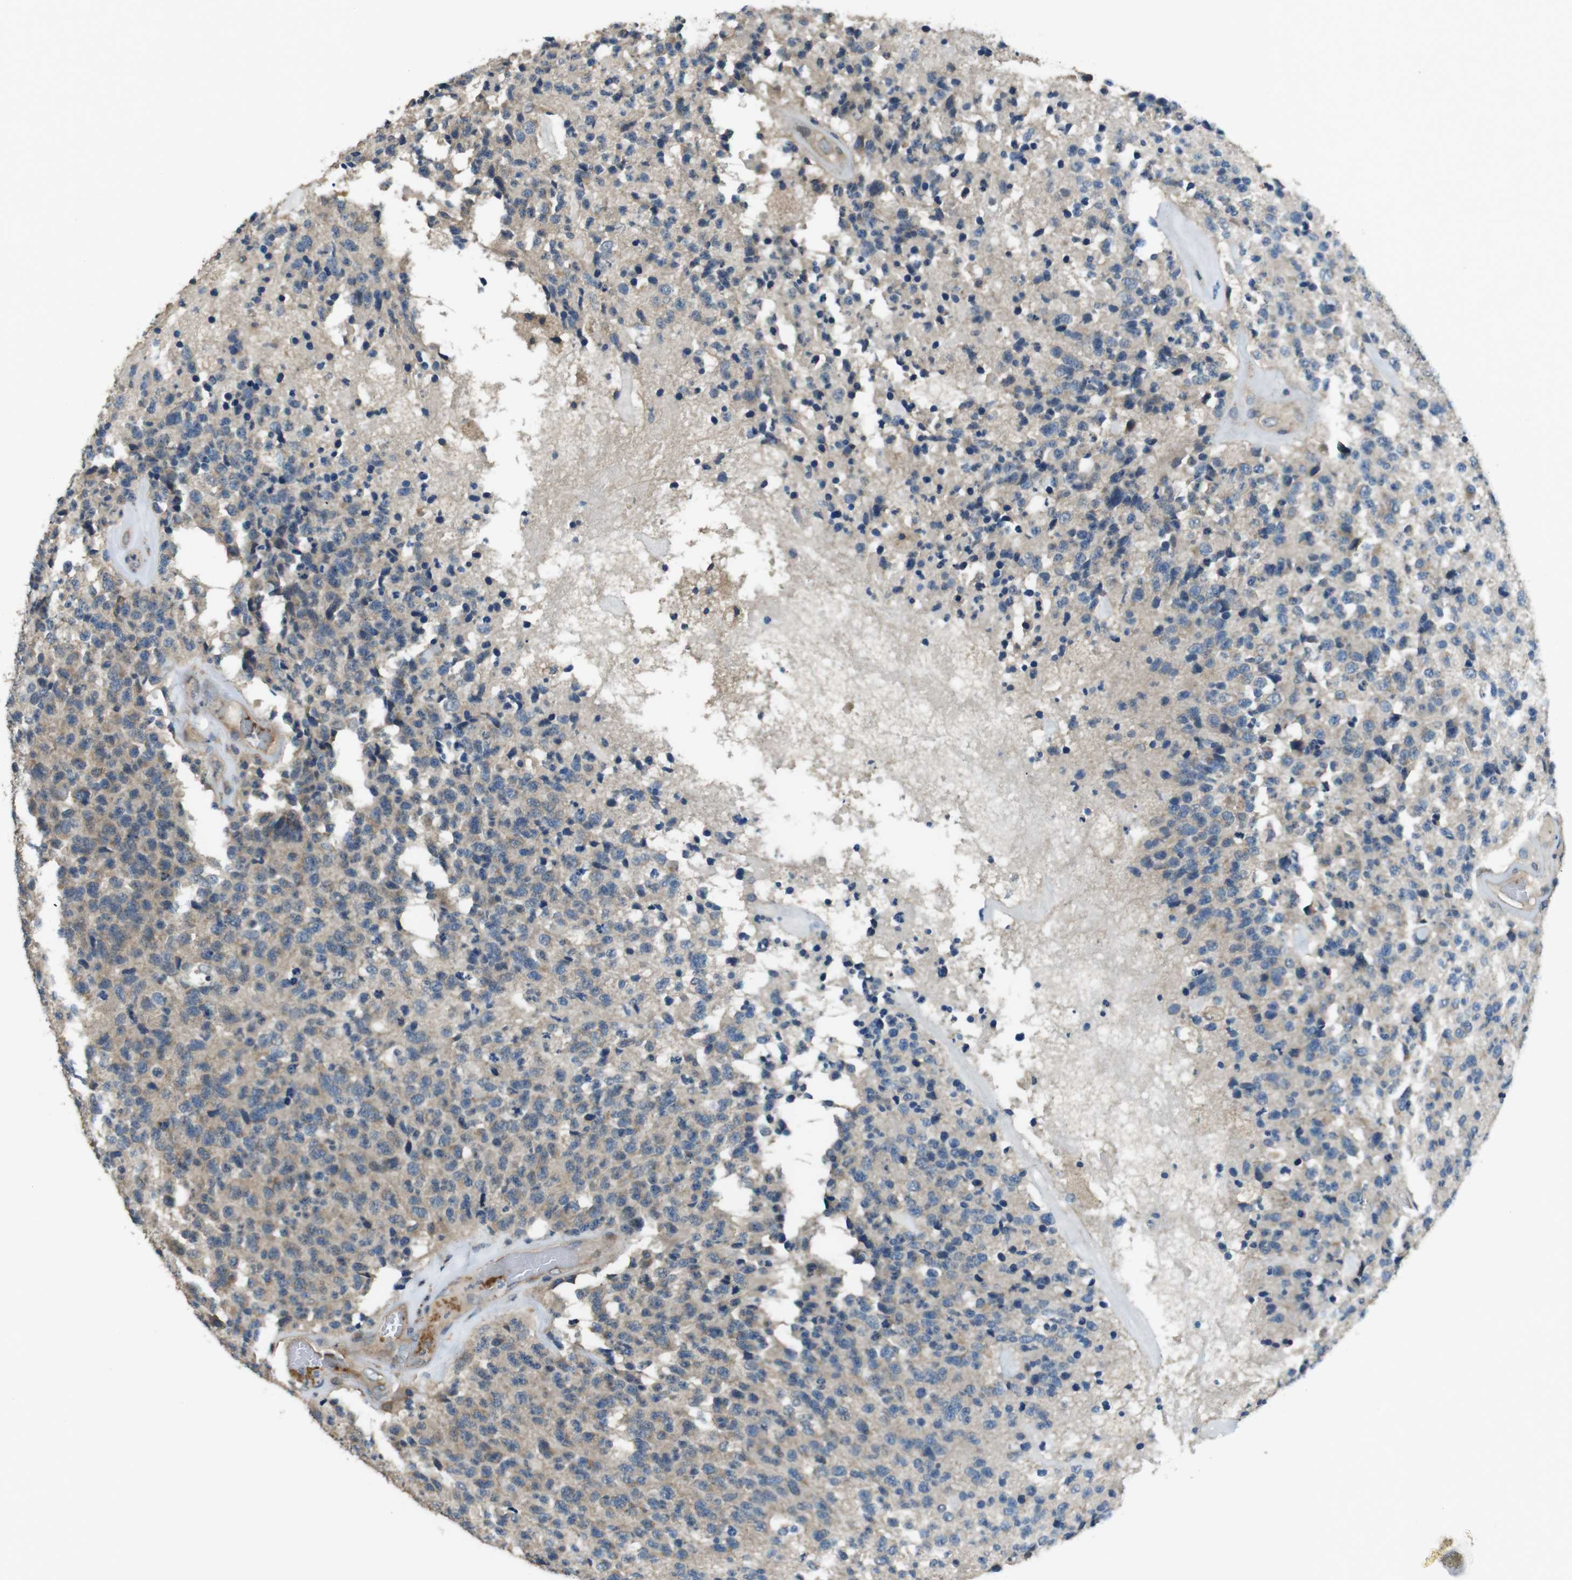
{"staining": {"intensity": "weak", "quantity": "25%-75%", "location": "cytoplasmic/membranous"}, "tissue": "glioma", "cell_type": "Tumor cells", "image_type": "cancer", "snomed": [{"axis": "morphology", "description": "Glioma, malignant, High grade"}, {"axis": "topography", "description": "pancreas cauda"}], "caption": "Glioma tissue exhibits weak cytoplasmic/membranous positivity in approximately 25%-75% of tumor cells, visualized by immunohistochemistry. Nuclei are stained in blue.", "gene": "FUT2", "patient": {"sex": "male", "age": 60}}